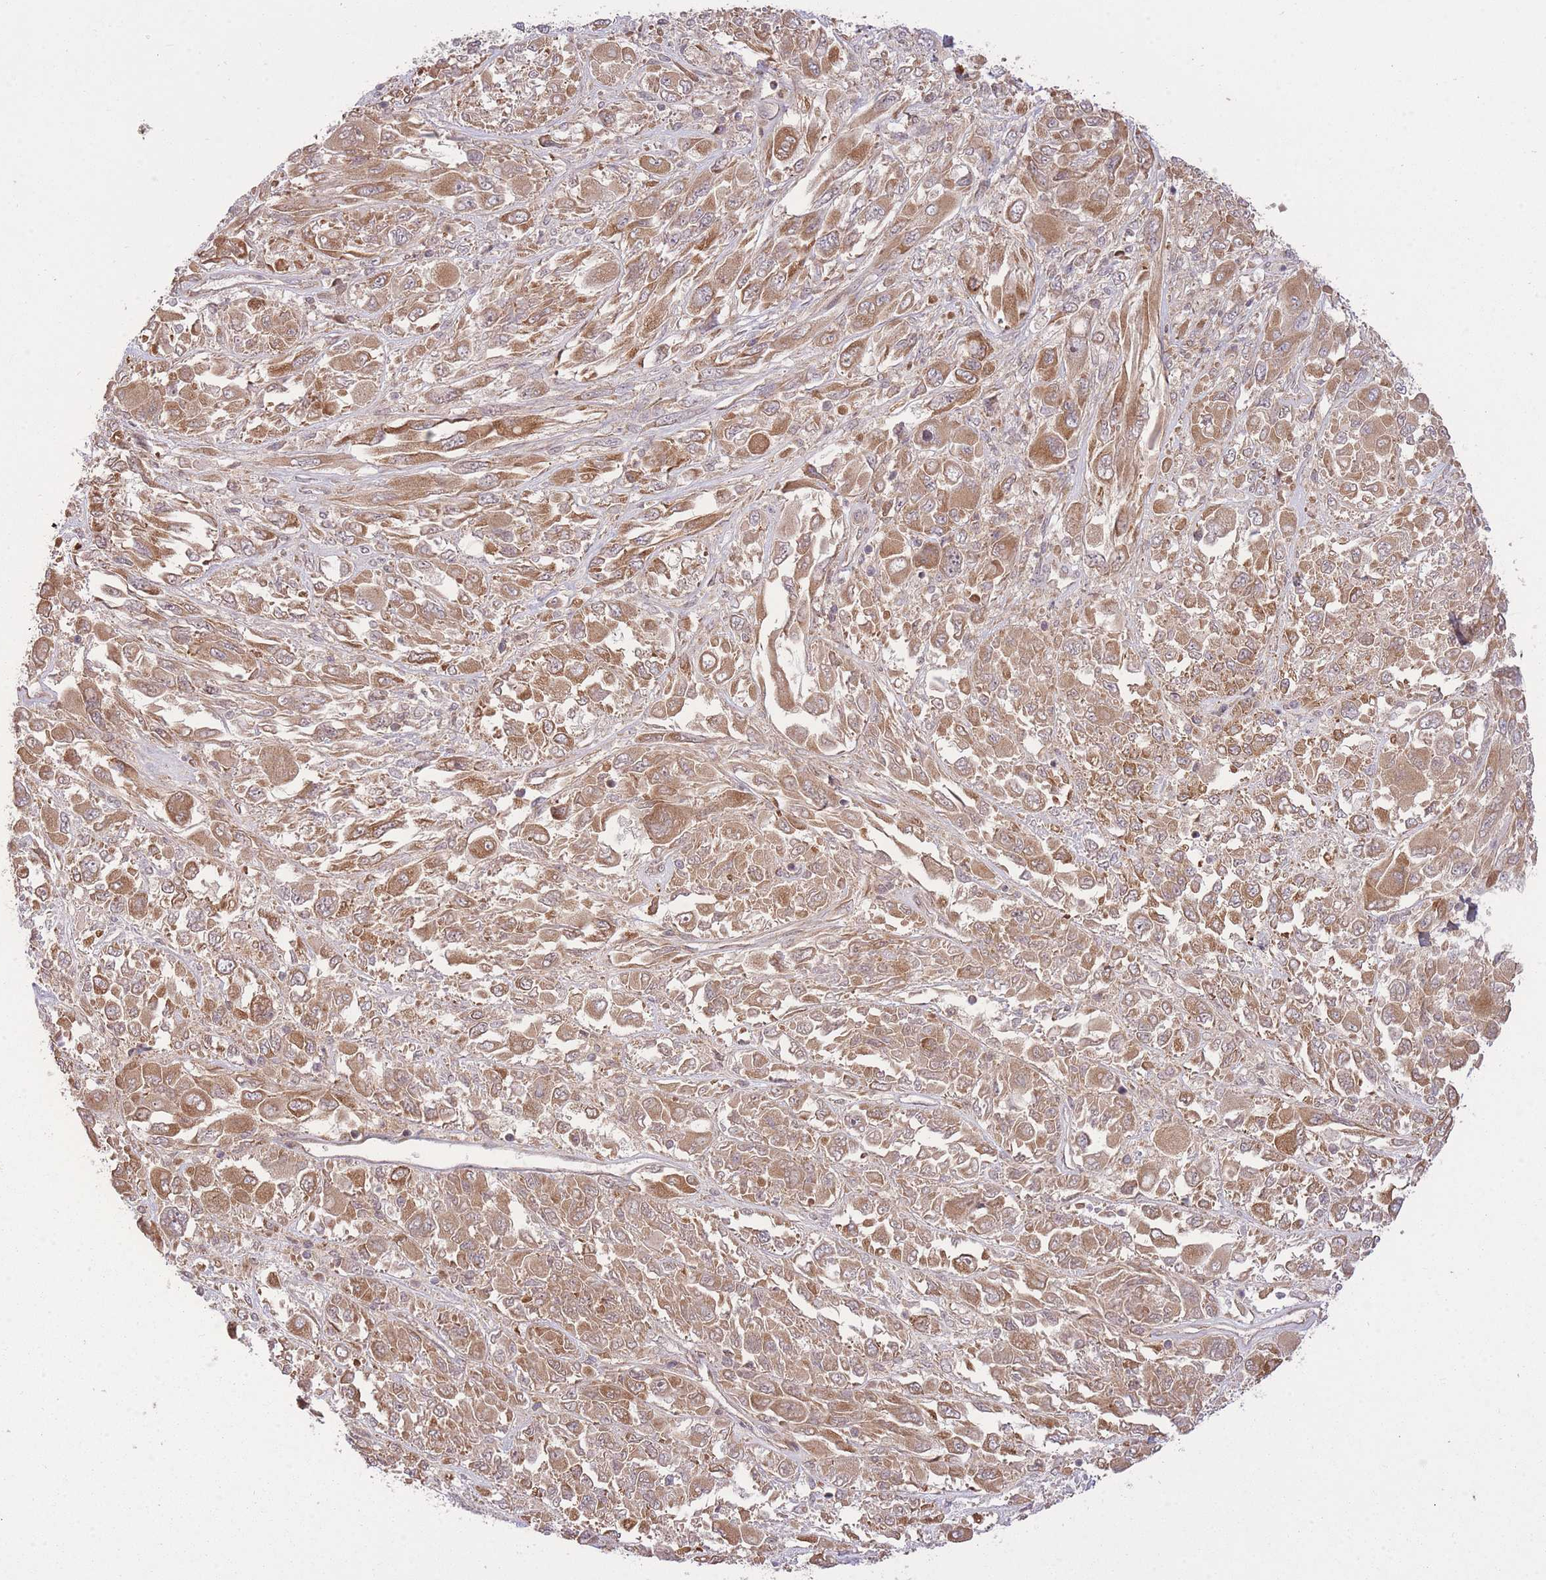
{"staining": {"intensity": "moderate", "quantity": ">75%", "location": "cytoplasmic/membranous"}, "tissue": "melanoma", "cell_type": "Tumor cells", "image_type": "cancer", "snomed": [{"axis": "morphology", "description": "Malignant melanoma, NOS"}, {"axis": "topography", "description": "Skin"}], "caption": "Protein analysis of malignant melanoma tissue exhibits moderate cytoplasmic/membranous expression in approximately >75% of tumor cells.", "gene": "ZNF391", "patient": {"sex": "female", "age": 91}}